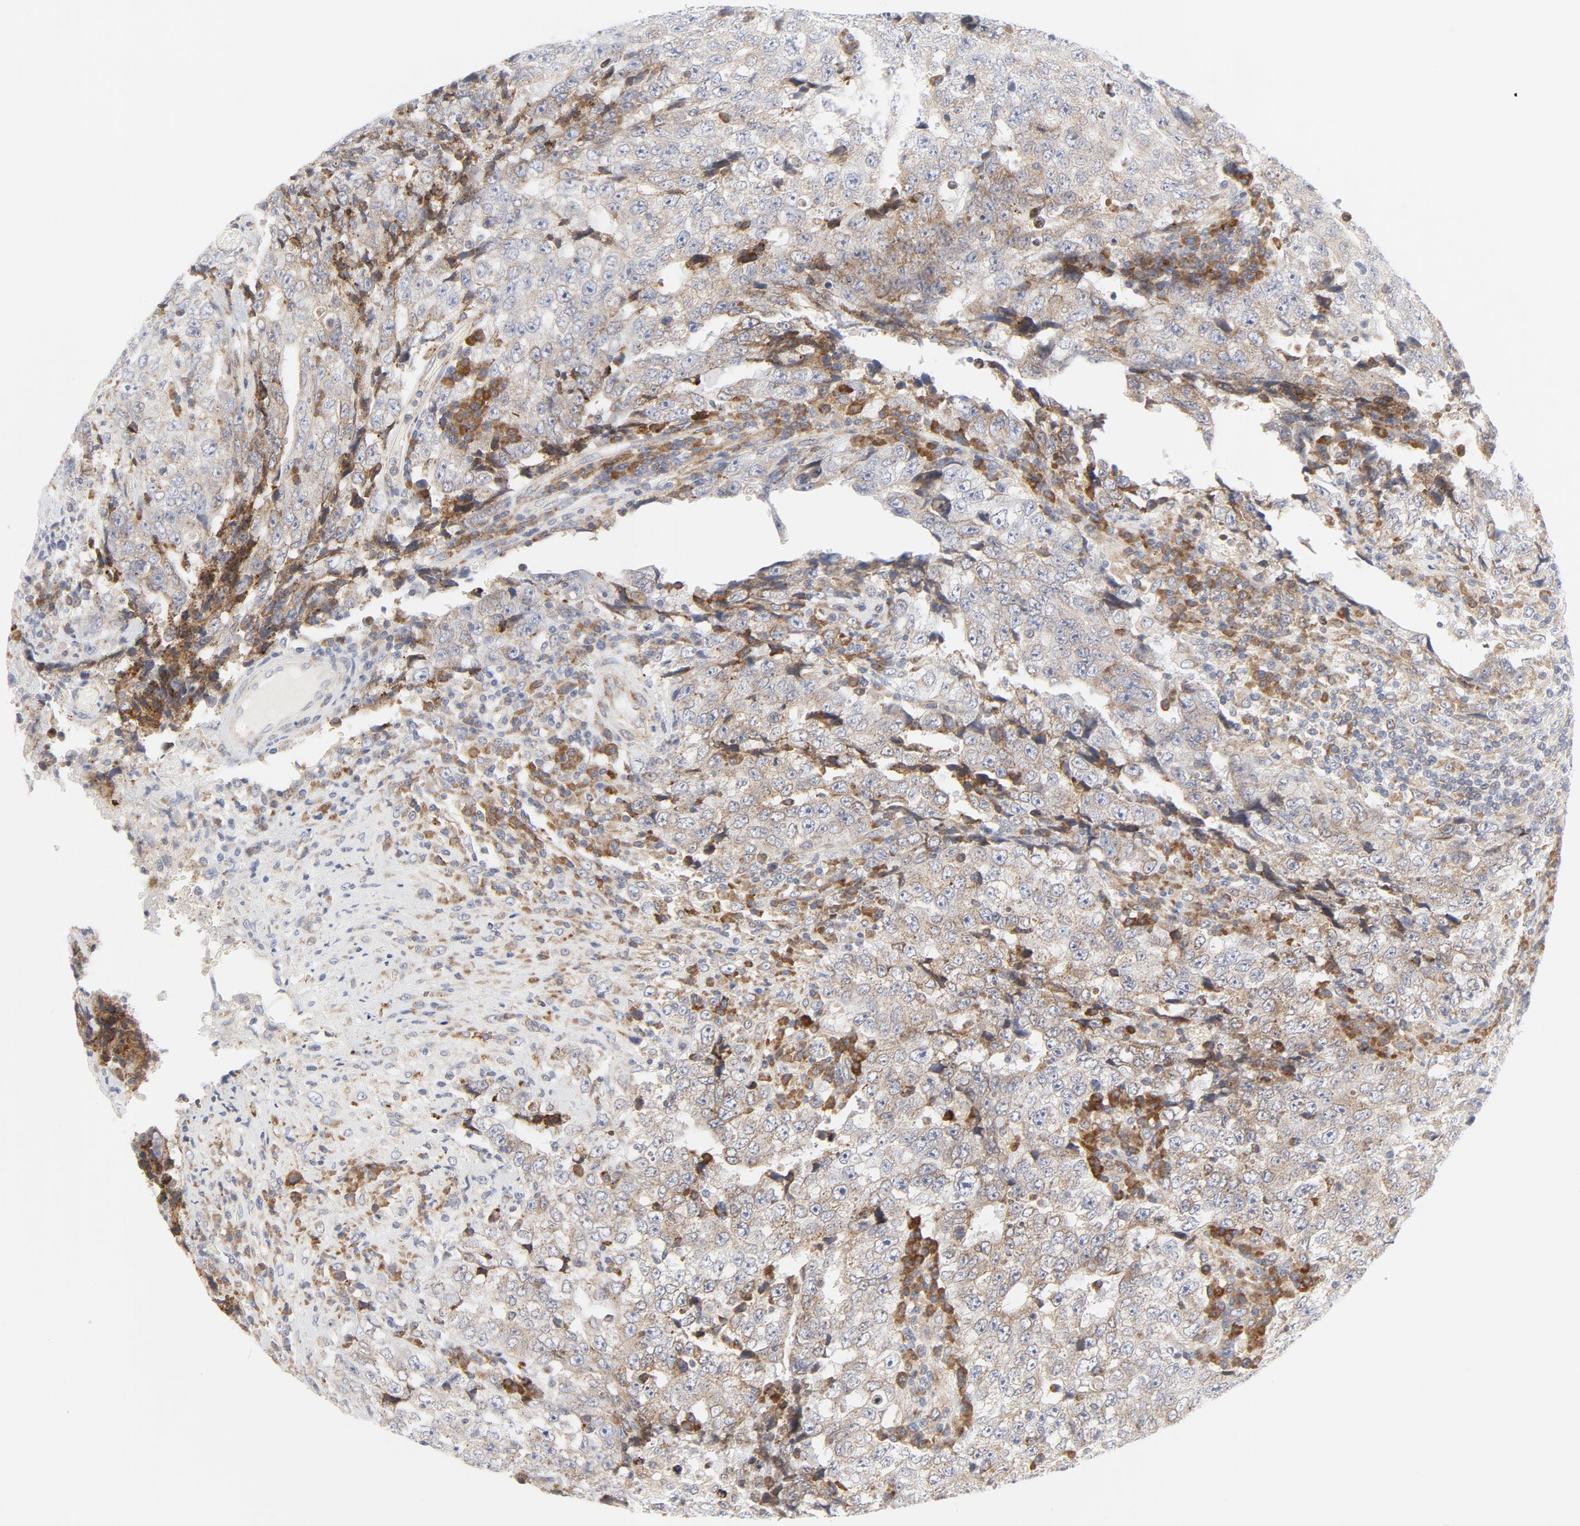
{"staining": {"intensity": "moderate", "quantity": "25%-75%", "location": "cytoplasmic/membranous"}, "tissue": "testis cancer", "cell_type": "Tumor cells", "image_type": "cancer", "snomed": [{"axis": "morphology", "description": "Necrosis, NOS"}, {"axis": "morphology", "description": "Carcinoma, Embryonal, NOS"}, {"axis": "topography", "description": "Testis"}], "caption": "Testis embryonal carcinoma was stained to show a protein in brown. There is medium levels of moderate cytoplasmic/membranous expression in approximately 25%-75% of tumor cells.", "gene": "LRP6", "patient": {"sex": "male", "age": 19}}